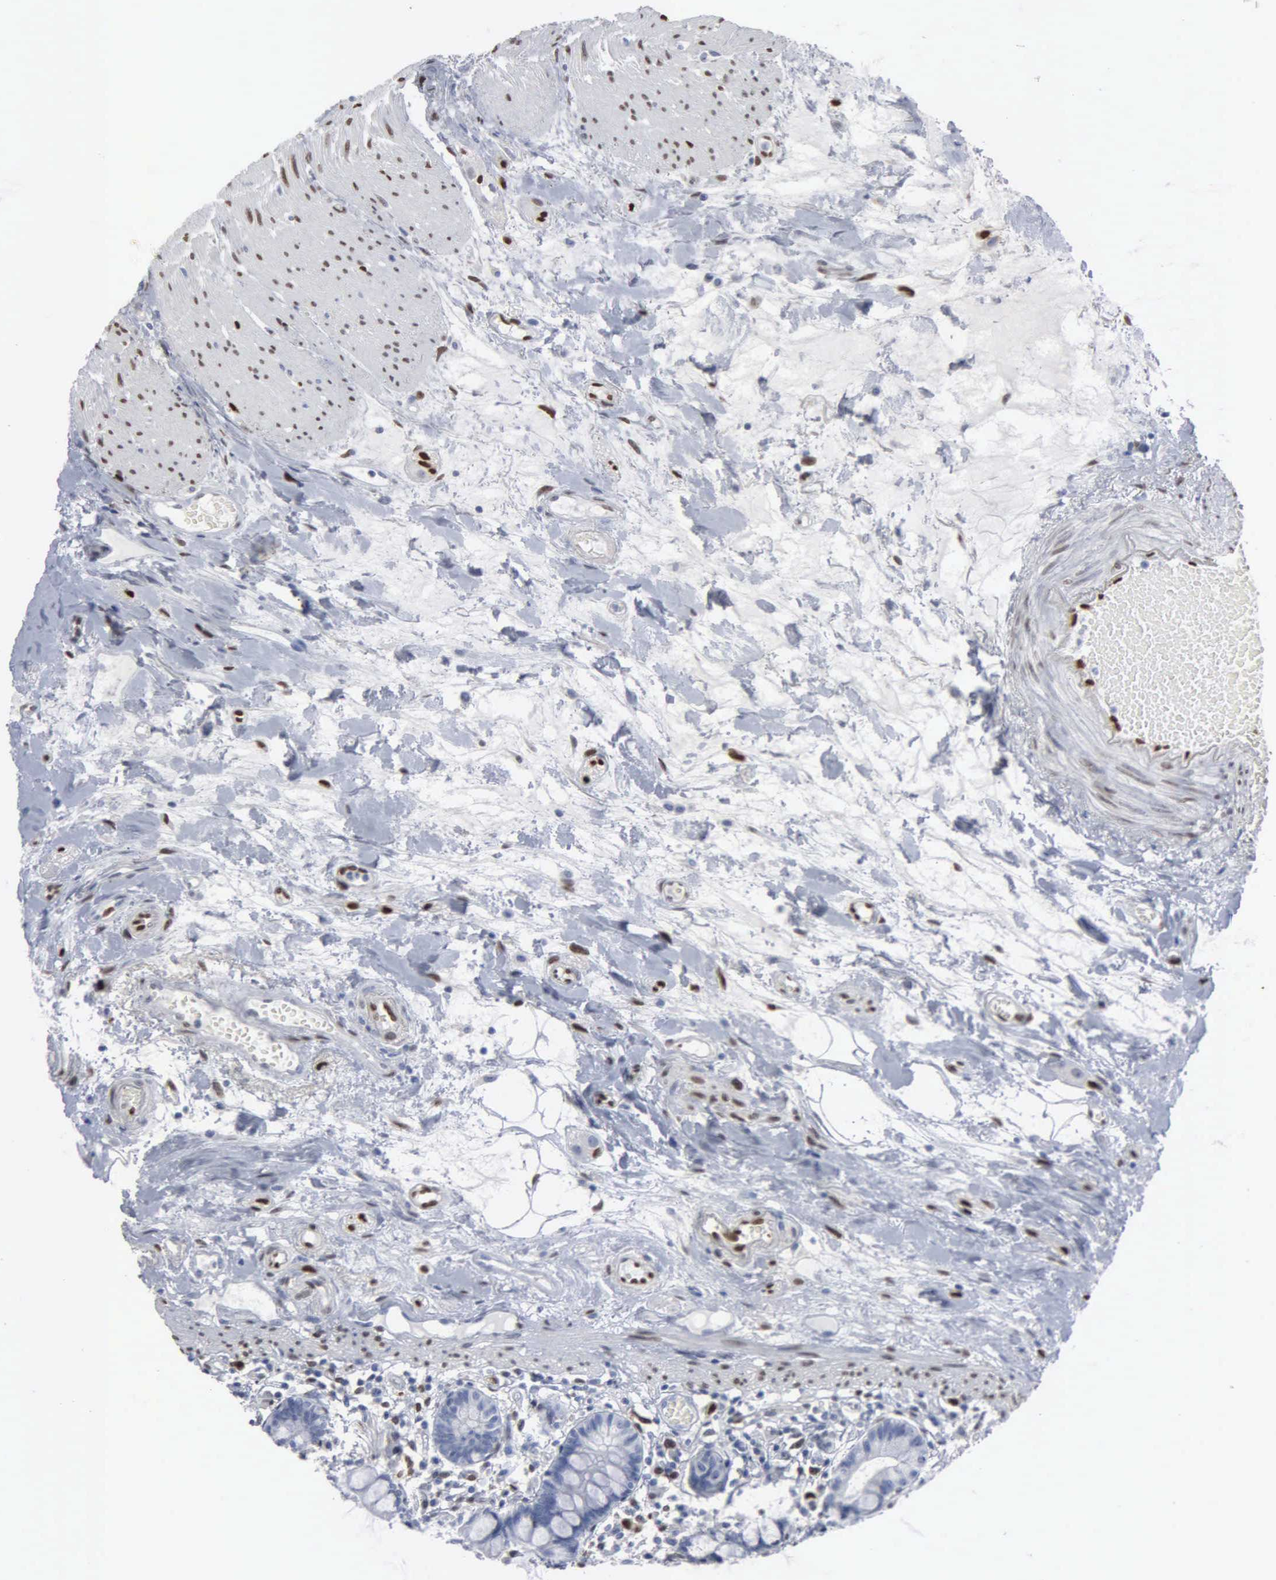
{"staining": {"intensity": "negative", "quantity": "none", "location": "none"}, "tissue": "small intestine", "cell_type": "Glandular cells", "image_type": "normal", "snomed": [{"axis": "morphology", "description": "Normal tissue, NOS"}, {"axis": "topography", "description": "Small intestine"}], "caption": "There is no significant expression in glandular cells of small intestine.", "gene": "FGF2", "patient": {"sex": "female", "age": 51}}